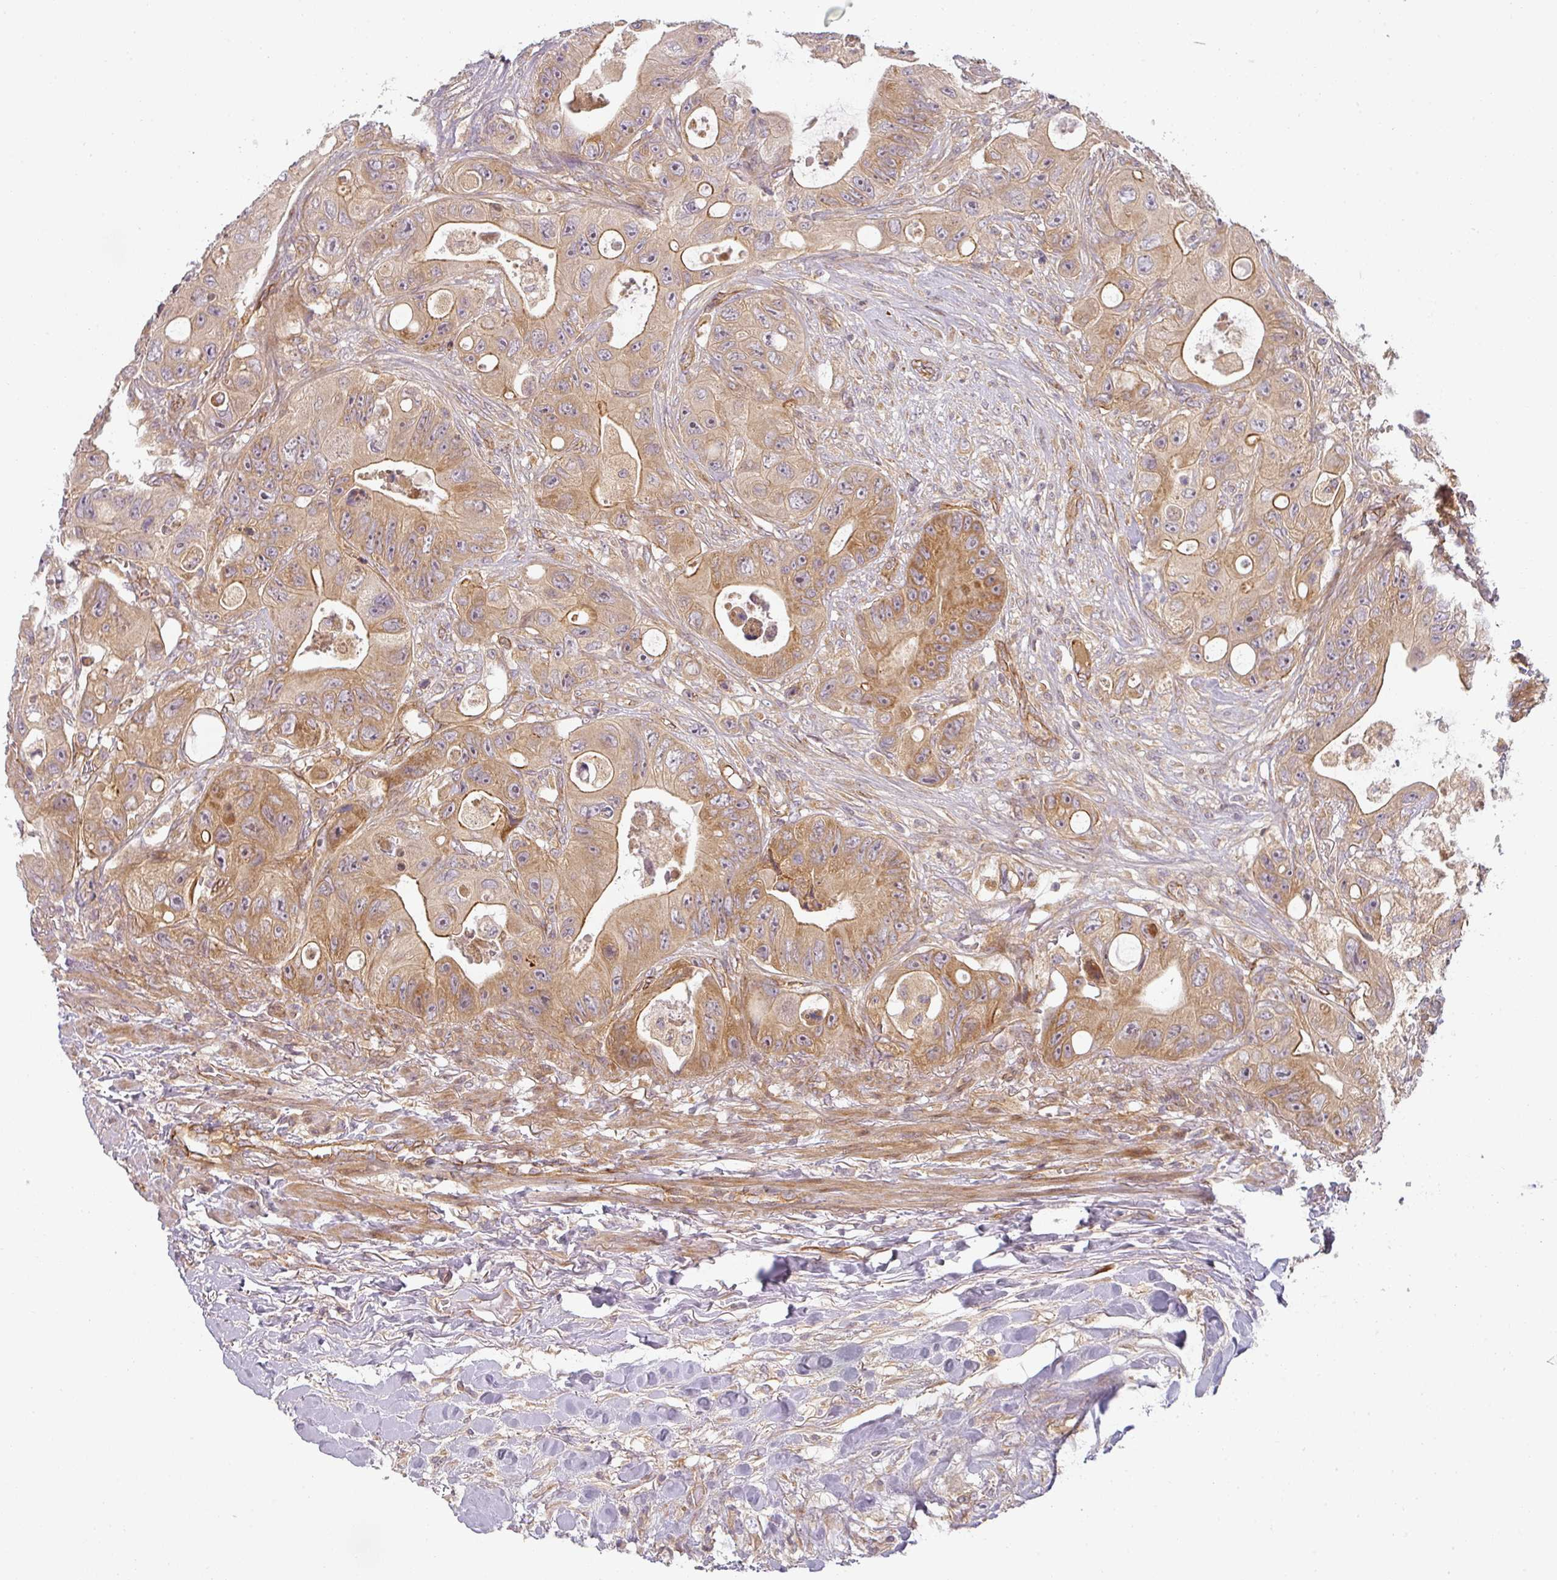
{"staining": {"intensity": "moderate", "quantity": ">75%", "location": "cytoplasmic/membranous"}, "tissue": "colorectal cancer", "cell_type": "Tumor cells", "image_type": "cancer", "snomed": [{"axis": "morphology", "description": "Adenocarcinoma, NOS"}, {"axis": "topography", "description": "Colon"}], "caption": "Immunohistochemistry (IHC) (DAB (3,3'-diaminobenzidine)) staining of human colorectal cancer exhibits moderate cytoplasmic/membranous protein expression in about >75% of tumor cells.", "gene": "CNOT1", "patient": {"sex": "female", "age": 46}}